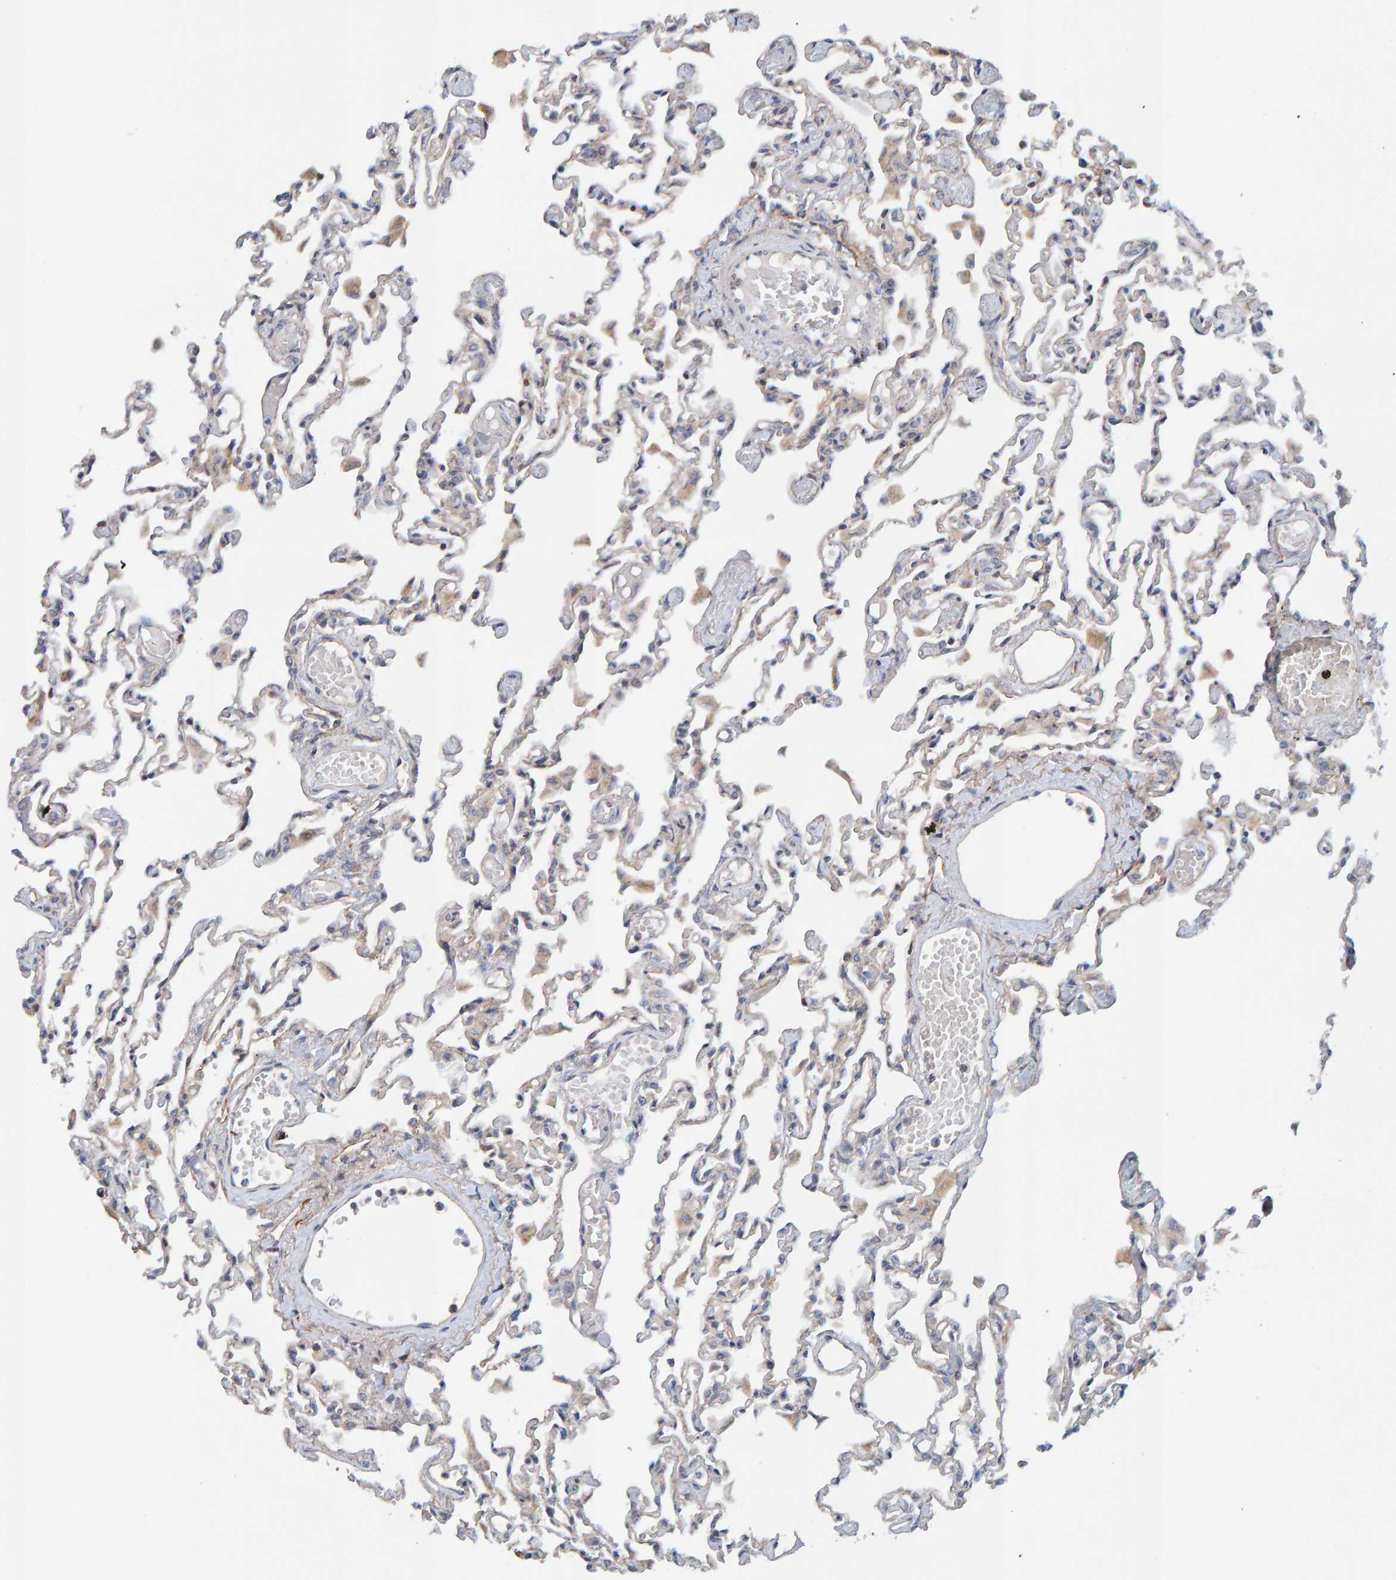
{"staining": {"intensity": "weak", "quantity": "<25%", "location": "cytoplasmic/membranous"}, "tissue": "lung", "cell_type": "Alveolar cells", "image_type": "normal", "snomed": [{"axis": "morphology", "description": "Normal tissue, NOS"}, {"axis": "topography", "description": "Bronchus"}, {"axis": "topography", "description": "Lung"}], "caption": "Alveolar cells show no significant protein staining in benign lung.", "gene": "RGP1", "patient": {"sex": "female", "age": 49}}